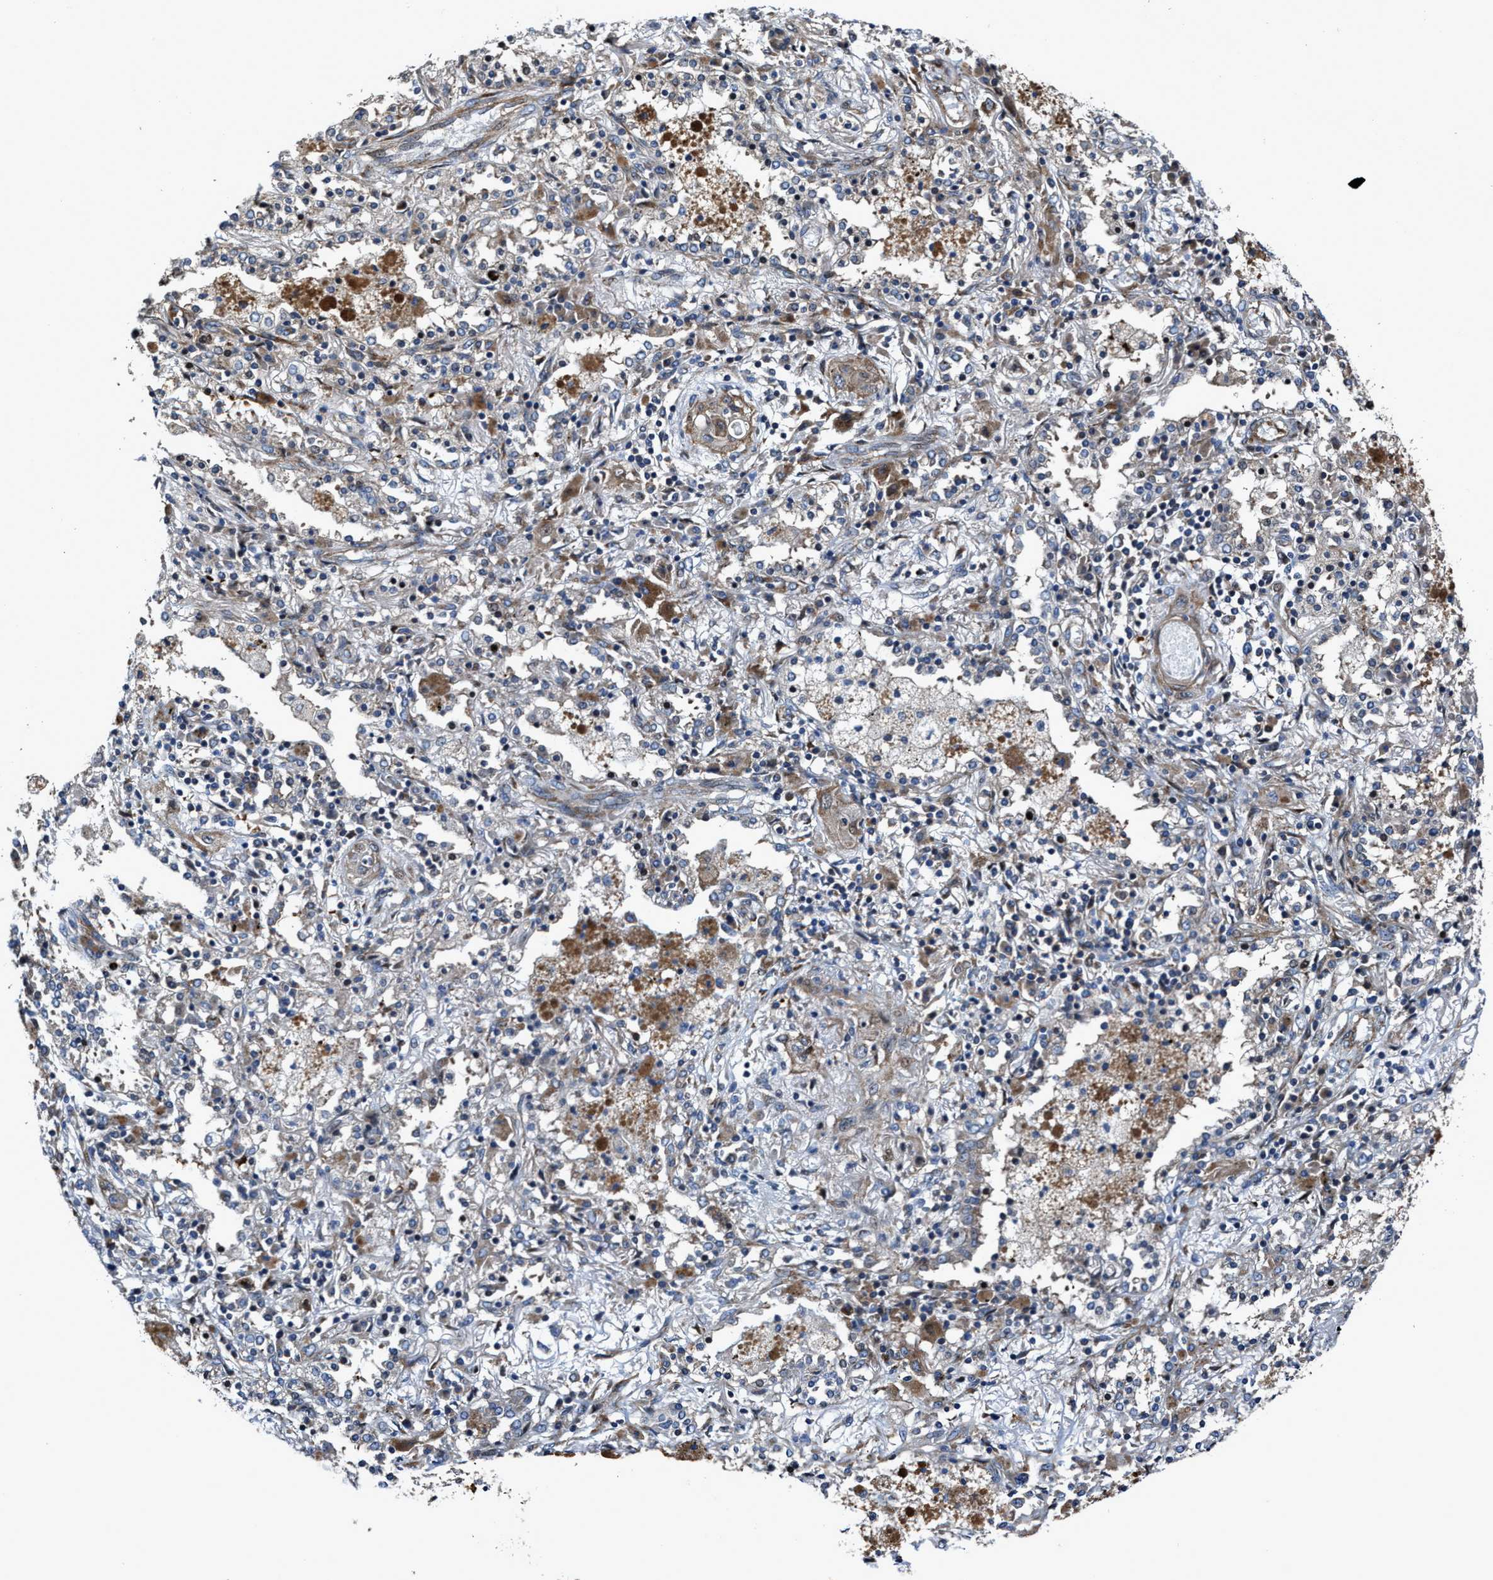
{"staining": {"intensity": "weak", "quantity": "<25%", "location": "cytoplasmic/membranous"}, "tissue": "lung cancer", "cell_type": "Tumor cells", "image_type": "cancer", "snomed": [{"axis": "morphology", "description": "Squamous cell carcinoma, NOS"}, {"axis": "topography", "description": "Lung"}], "caption": "The histopathology image displays no staining of tumor cells in lung squamous cell carcinoma. Nuclei are stained in blue.", "gene": "PTAR1", "patient": {"sex": "female", "age": 47}}